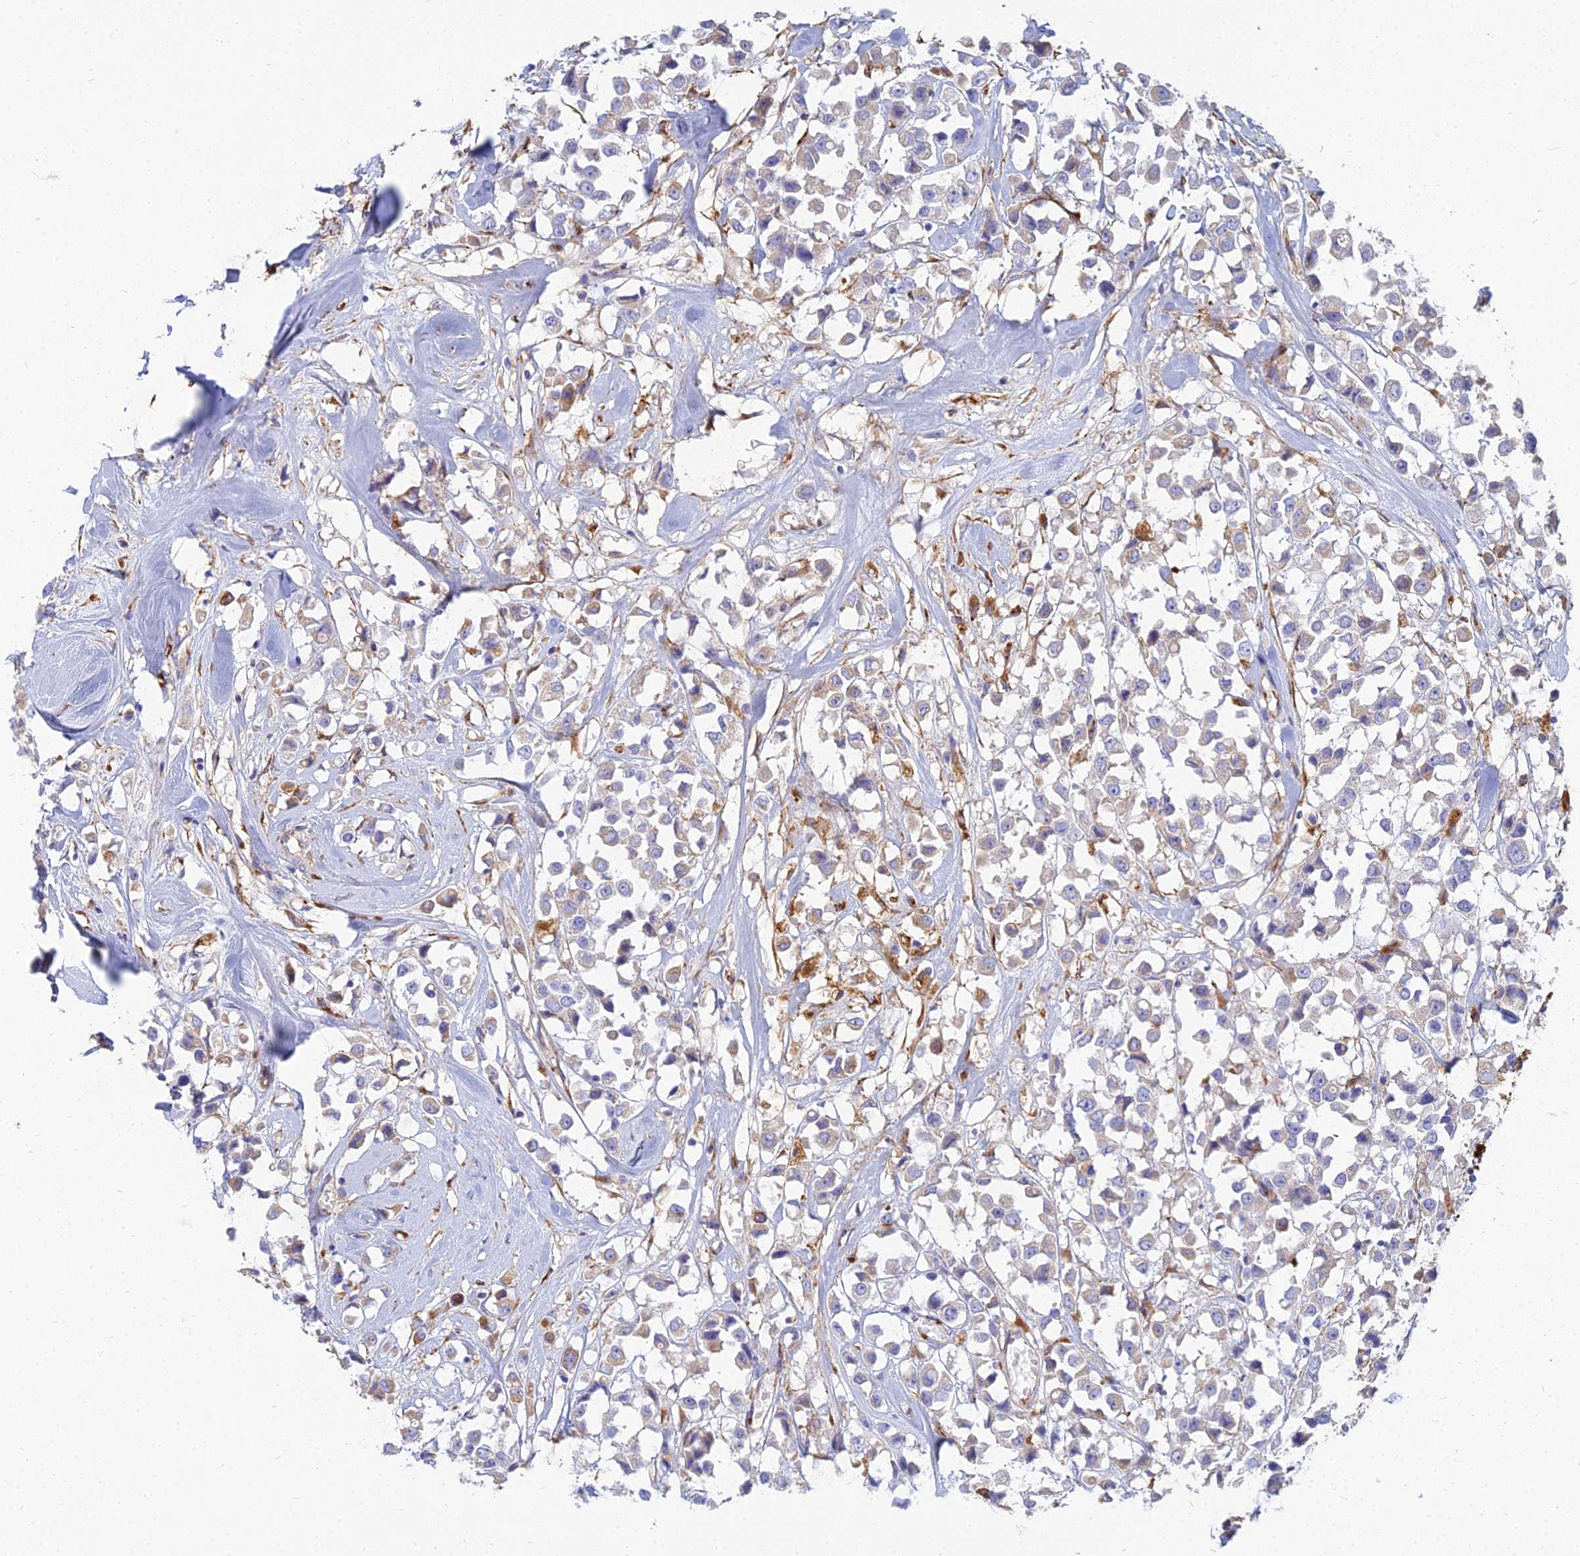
{"staining": {"intensity": "weak", "quantity": "<25%", "location": "cytoplasmic/membranous"}, "tissue": "breast cancer", "cell_type": "Tumor cells", "image_type": "cancer", "snomed": [{"axis": "morphology", "description": "Duct carcinoma"}, {"axis": "topography", "description": "Breast"}], "caption": "Human infiltrating ductal carcinoma (breast) stained for a protein using immunohistochemistry (IHC) reveals no expression in tumor cells.", "gene": "VAT1", "patient": {"sex": "female", "age": 61}}